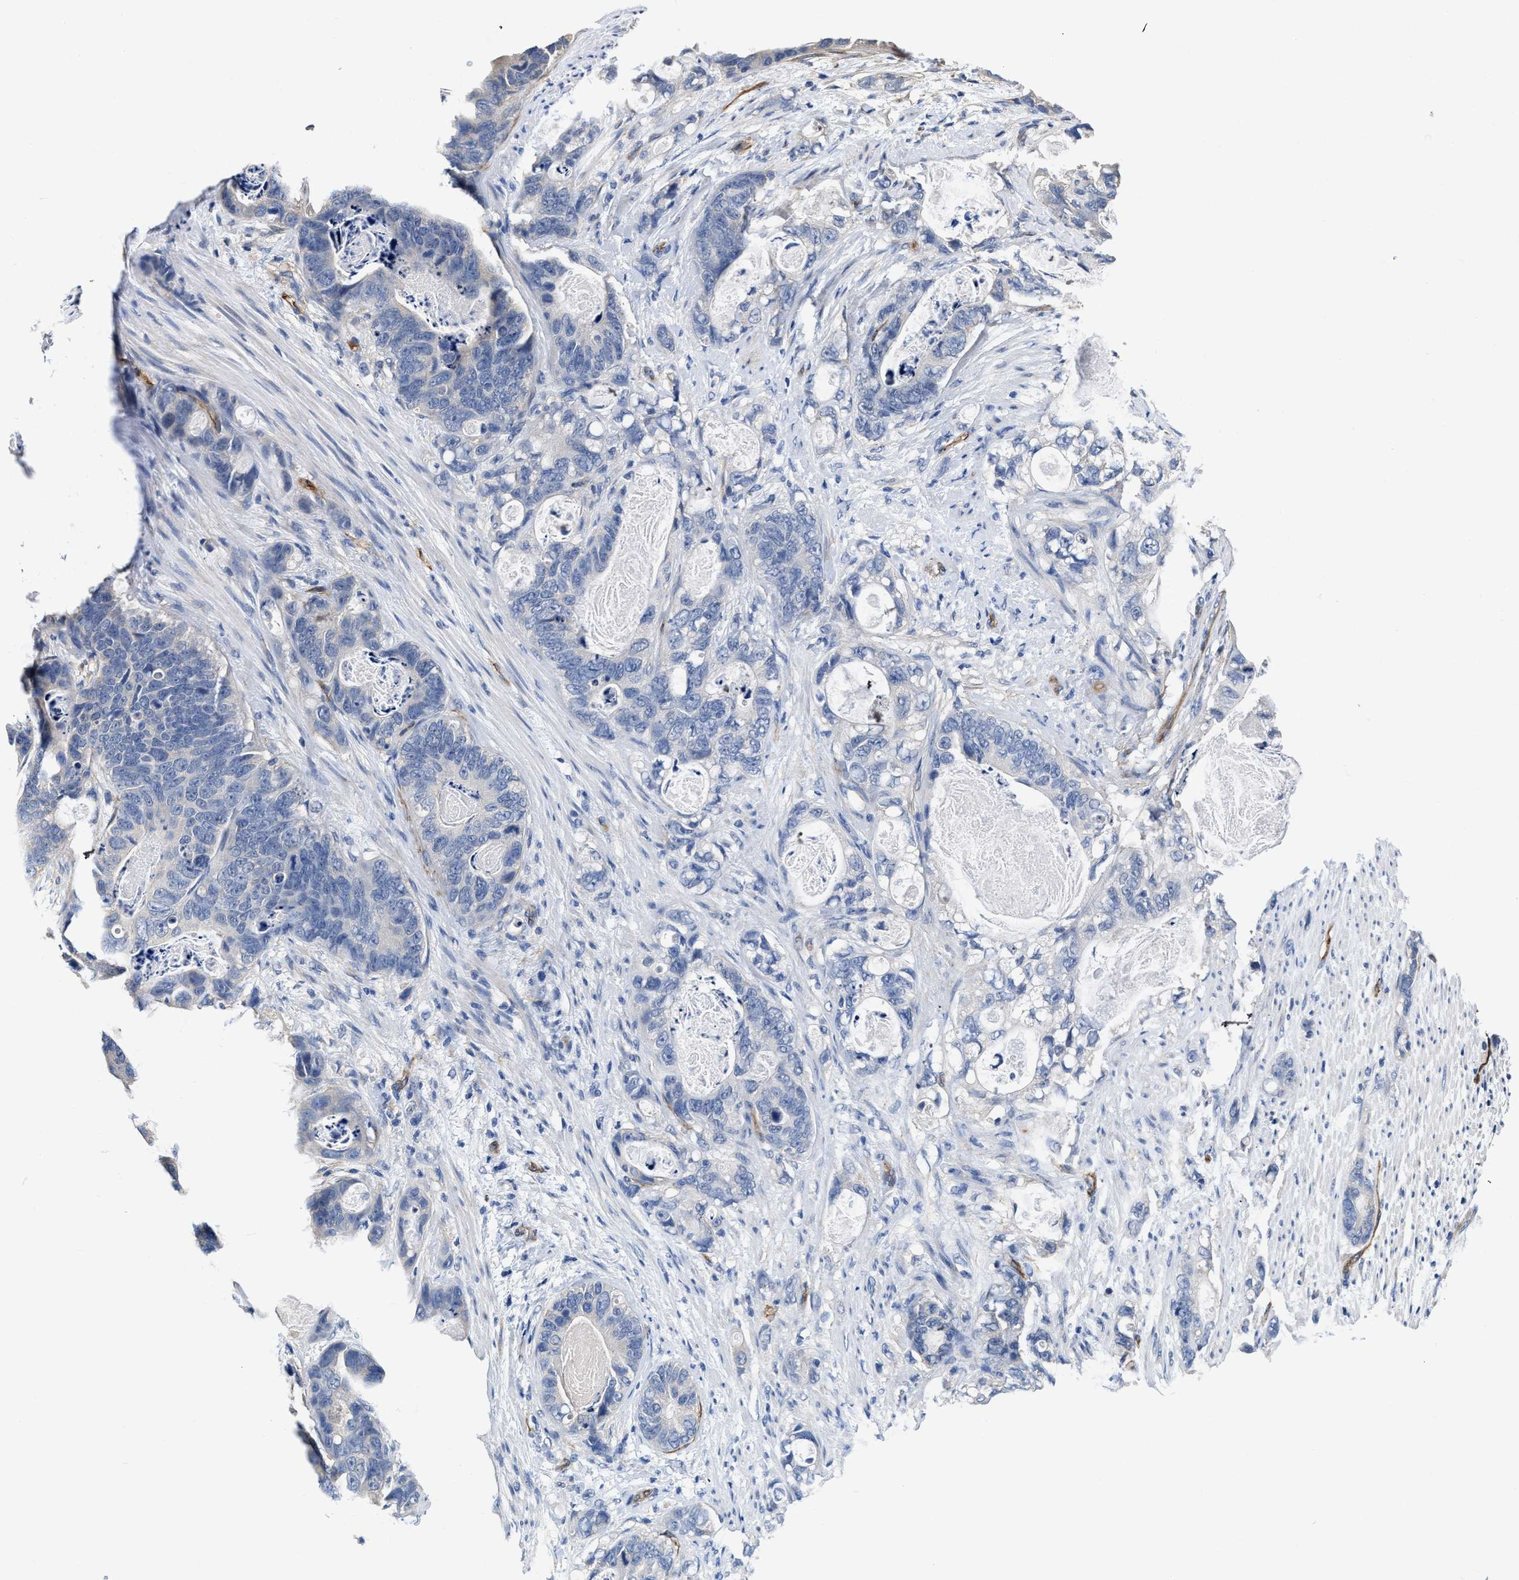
{"staining": {"intensity": "negative", "quantity": "none", "location": "none"}, "tissue": "stomach cancer", "cell_type": "Tumor cells", "image_type": "cancer", "snomed": [{"axis": "morphology", "description": "Normal tissue, NOS"}, {"axis": "morphology", "description": "Adenocarcinoma, NOS"}, {"axis": "topography", "description": "Stomach"}], "caption": "A micrograph of human stomach cancer (adenocarcinoma) is negative for staining in tumor cells.", "gene": "C22orf42", "patient": {"sex": "female", "age": 89}}